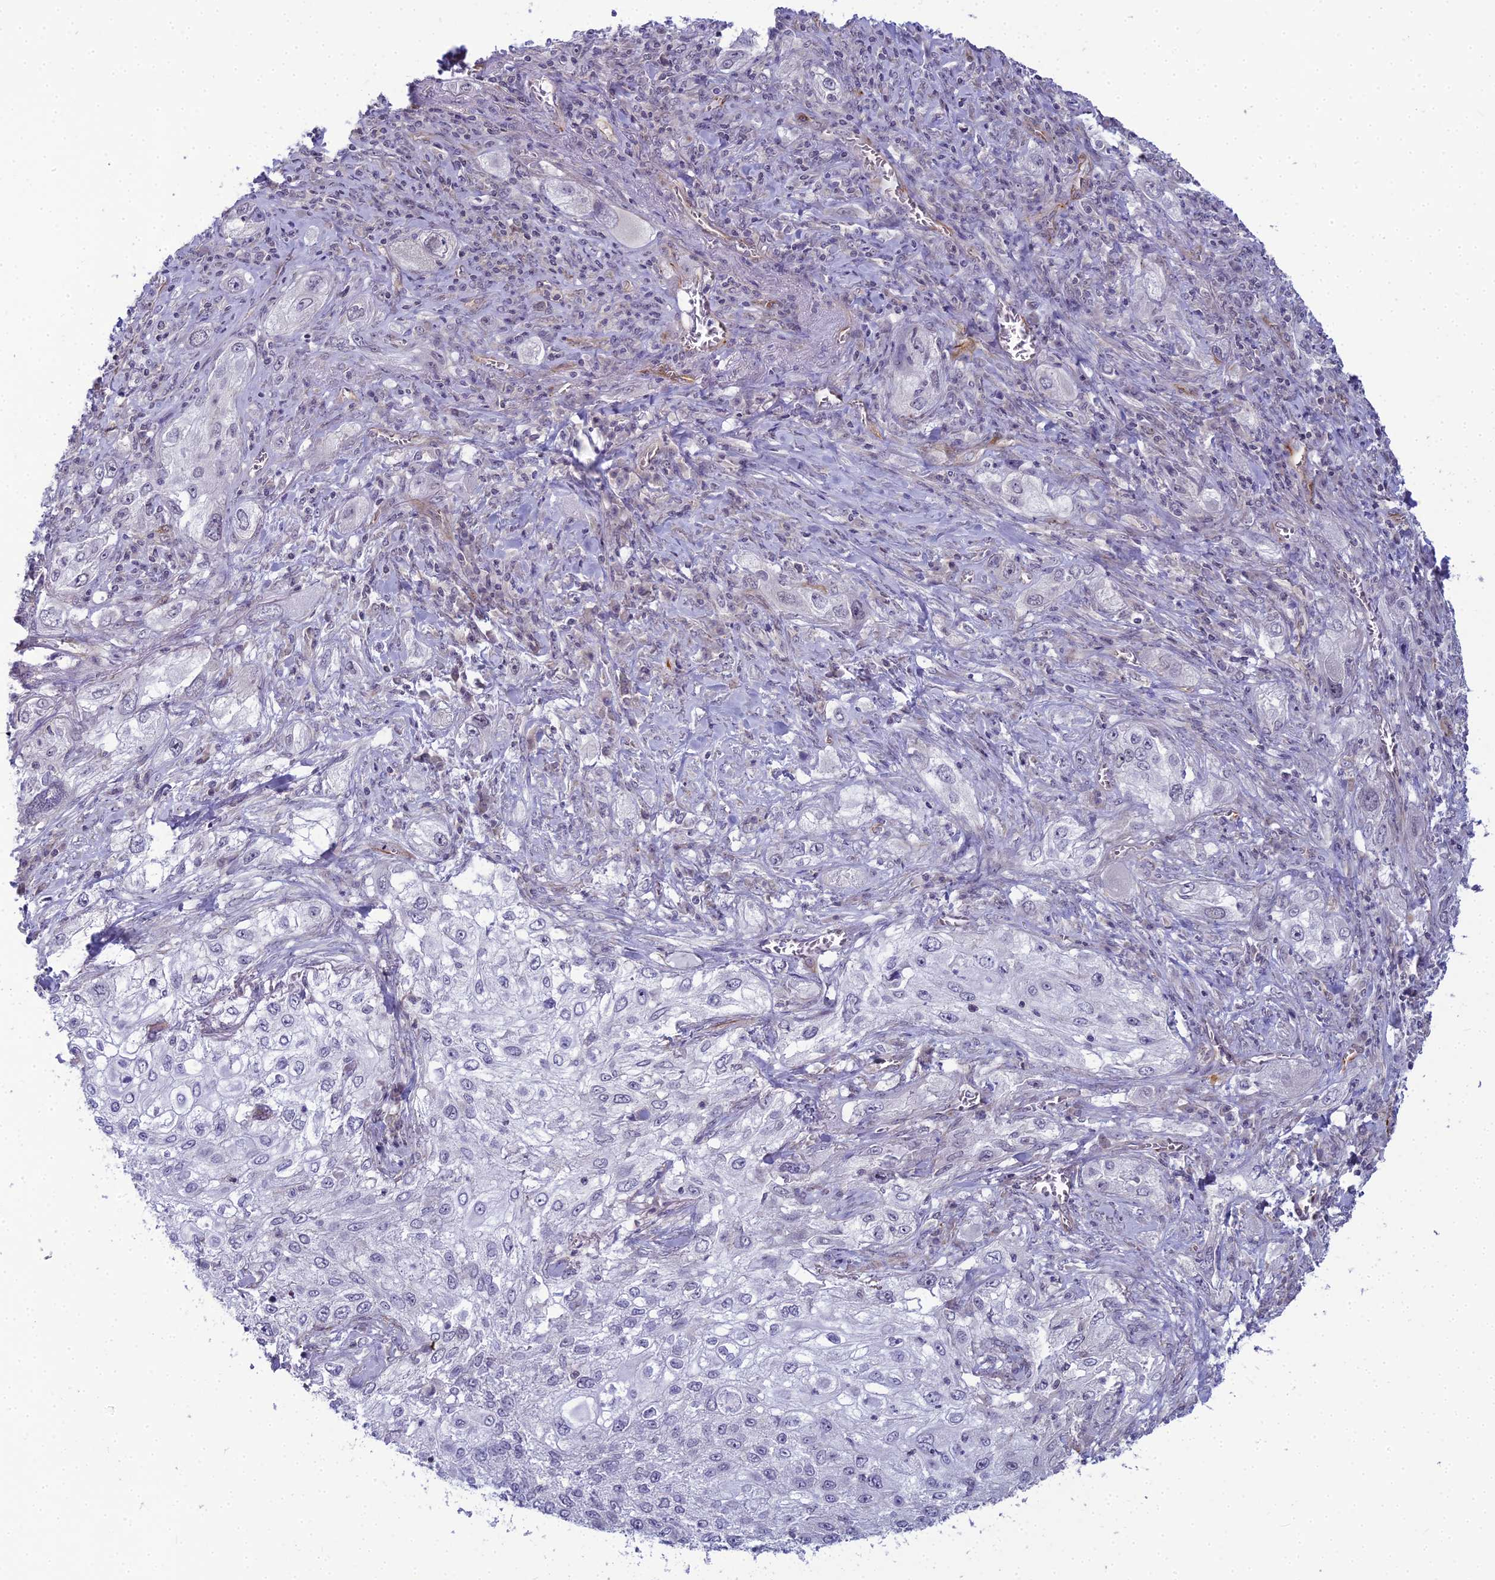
{"staining": {"intensity": "negative", "quantity": "none", "location": "none"}, "tissue": "lung cancer", "cell_type": "Tumor cells", "image_type": "cancer", "snomed": [{"axis": "morphology", "description": "Squamous cell carcinoma, NOS"}, {"axis": "topography", "description": "Lung"}], "caption": "The immunohistochemistry (IHC) histopathology image has no significant positivity in tumor cells of lung cancer tissue.", "gene": "RGL3", "patient": {"sex": "female", "age": 69}}